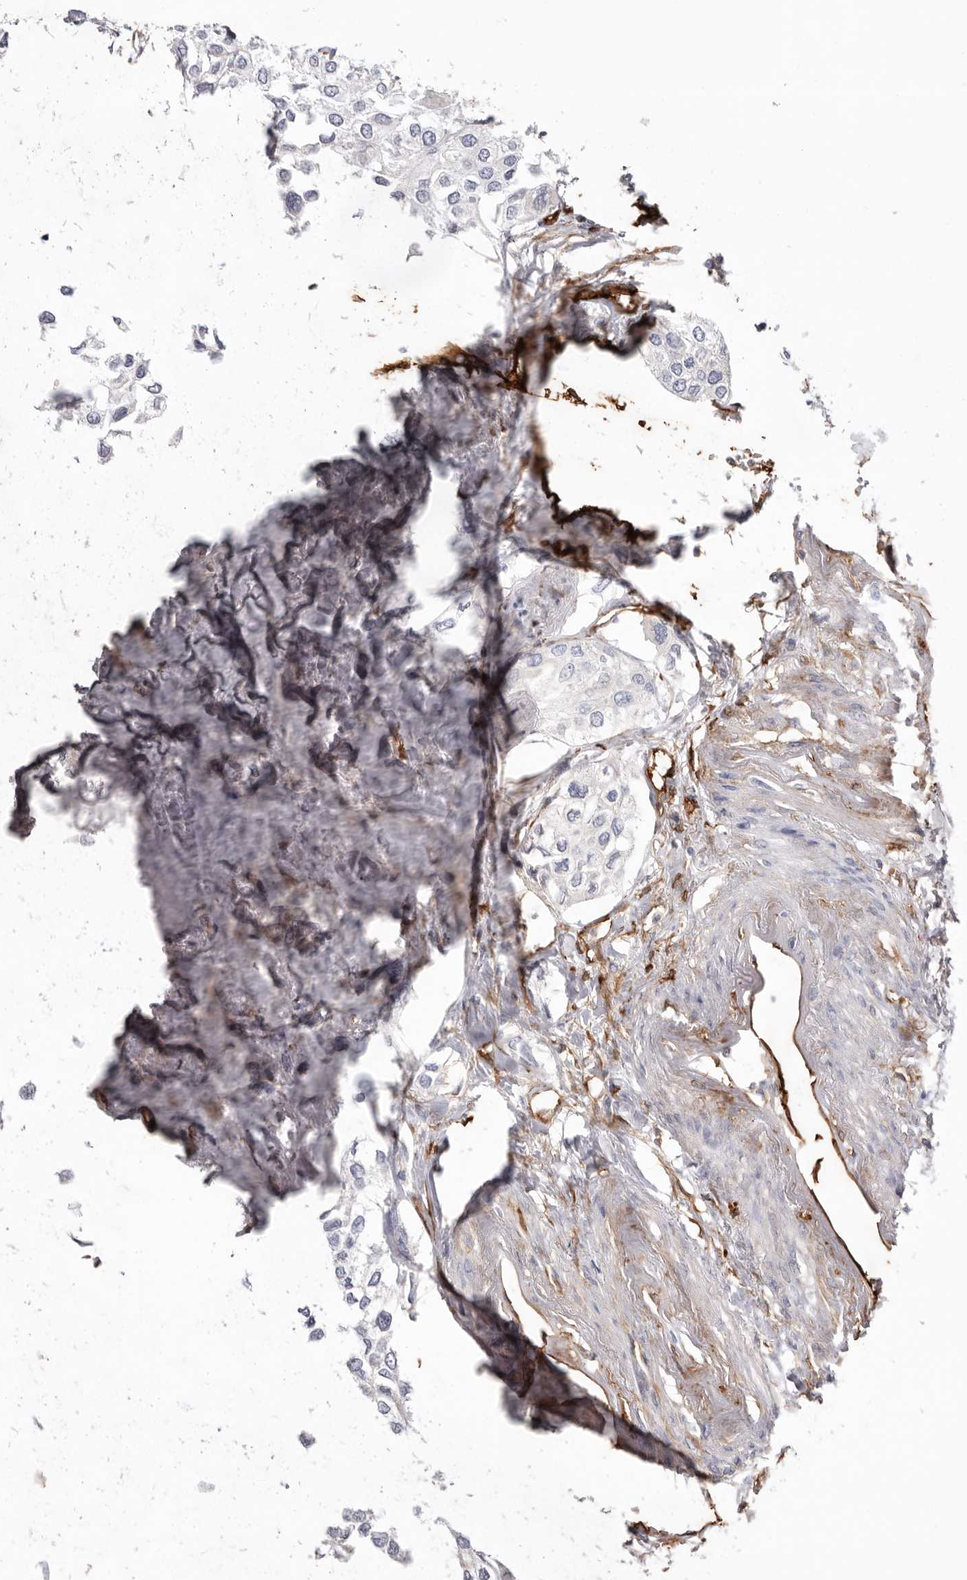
{"staining": {"intensity": "negative", "quantity": "none", "location": "none"}, "tissue": "urothelial cancer", "cell_type": "Tumor cells", "image_type": "cancer", "snomed": [{"axis": "morphology", "description": "Urothelial carcinoma, High grade"}, {"axis": "topography", "description": "Urinary bladder"}], "caption": "Human urothelial cancer stained for a protein using immunohistochemistry (IHC) displays no positivity in tumor cells.", "gene": "LRRC66", "patient": {"sex": "male", "age": 64}}